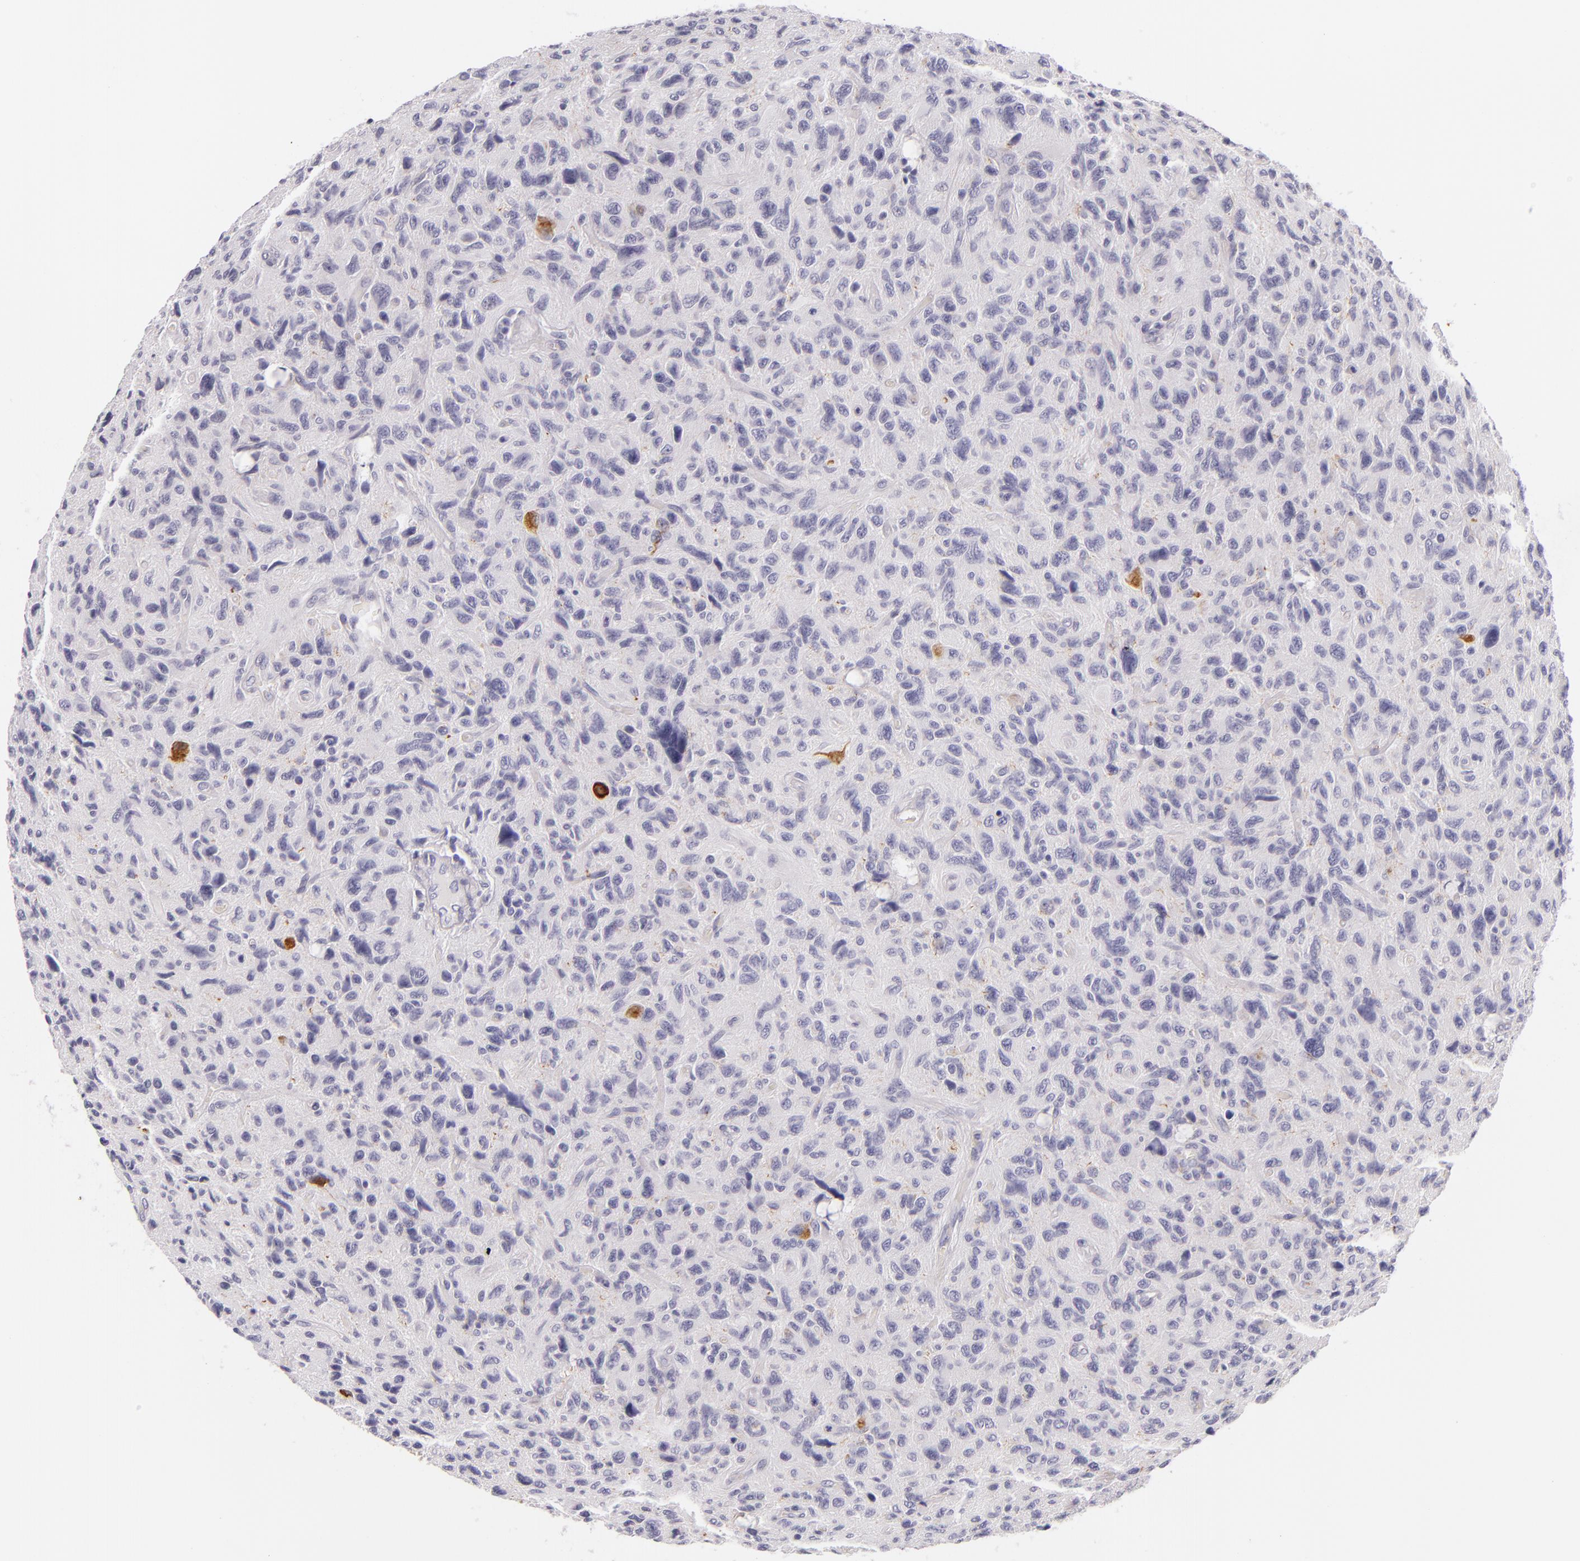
{"staining": {"intensity": "strong", "quantity": "<25%", "location": "cytoplasmic/membranous"}, "tissue": "glioma", "cell_type": "Tumor cells", "image_type": "cancer", "snomed": [{"axis": "morphology", "description": "Glioma, malignant, High grade"}, {"axis": "topography", "description": "Brain"}], "caption": "Glioma was stained to show a protein in brown. There is medium levels of strong cytoplasmic/membranous positivity in approximately <25% of tumor cells.", "gene": "INA", "patient": {"sex": "female", "age": 60}}